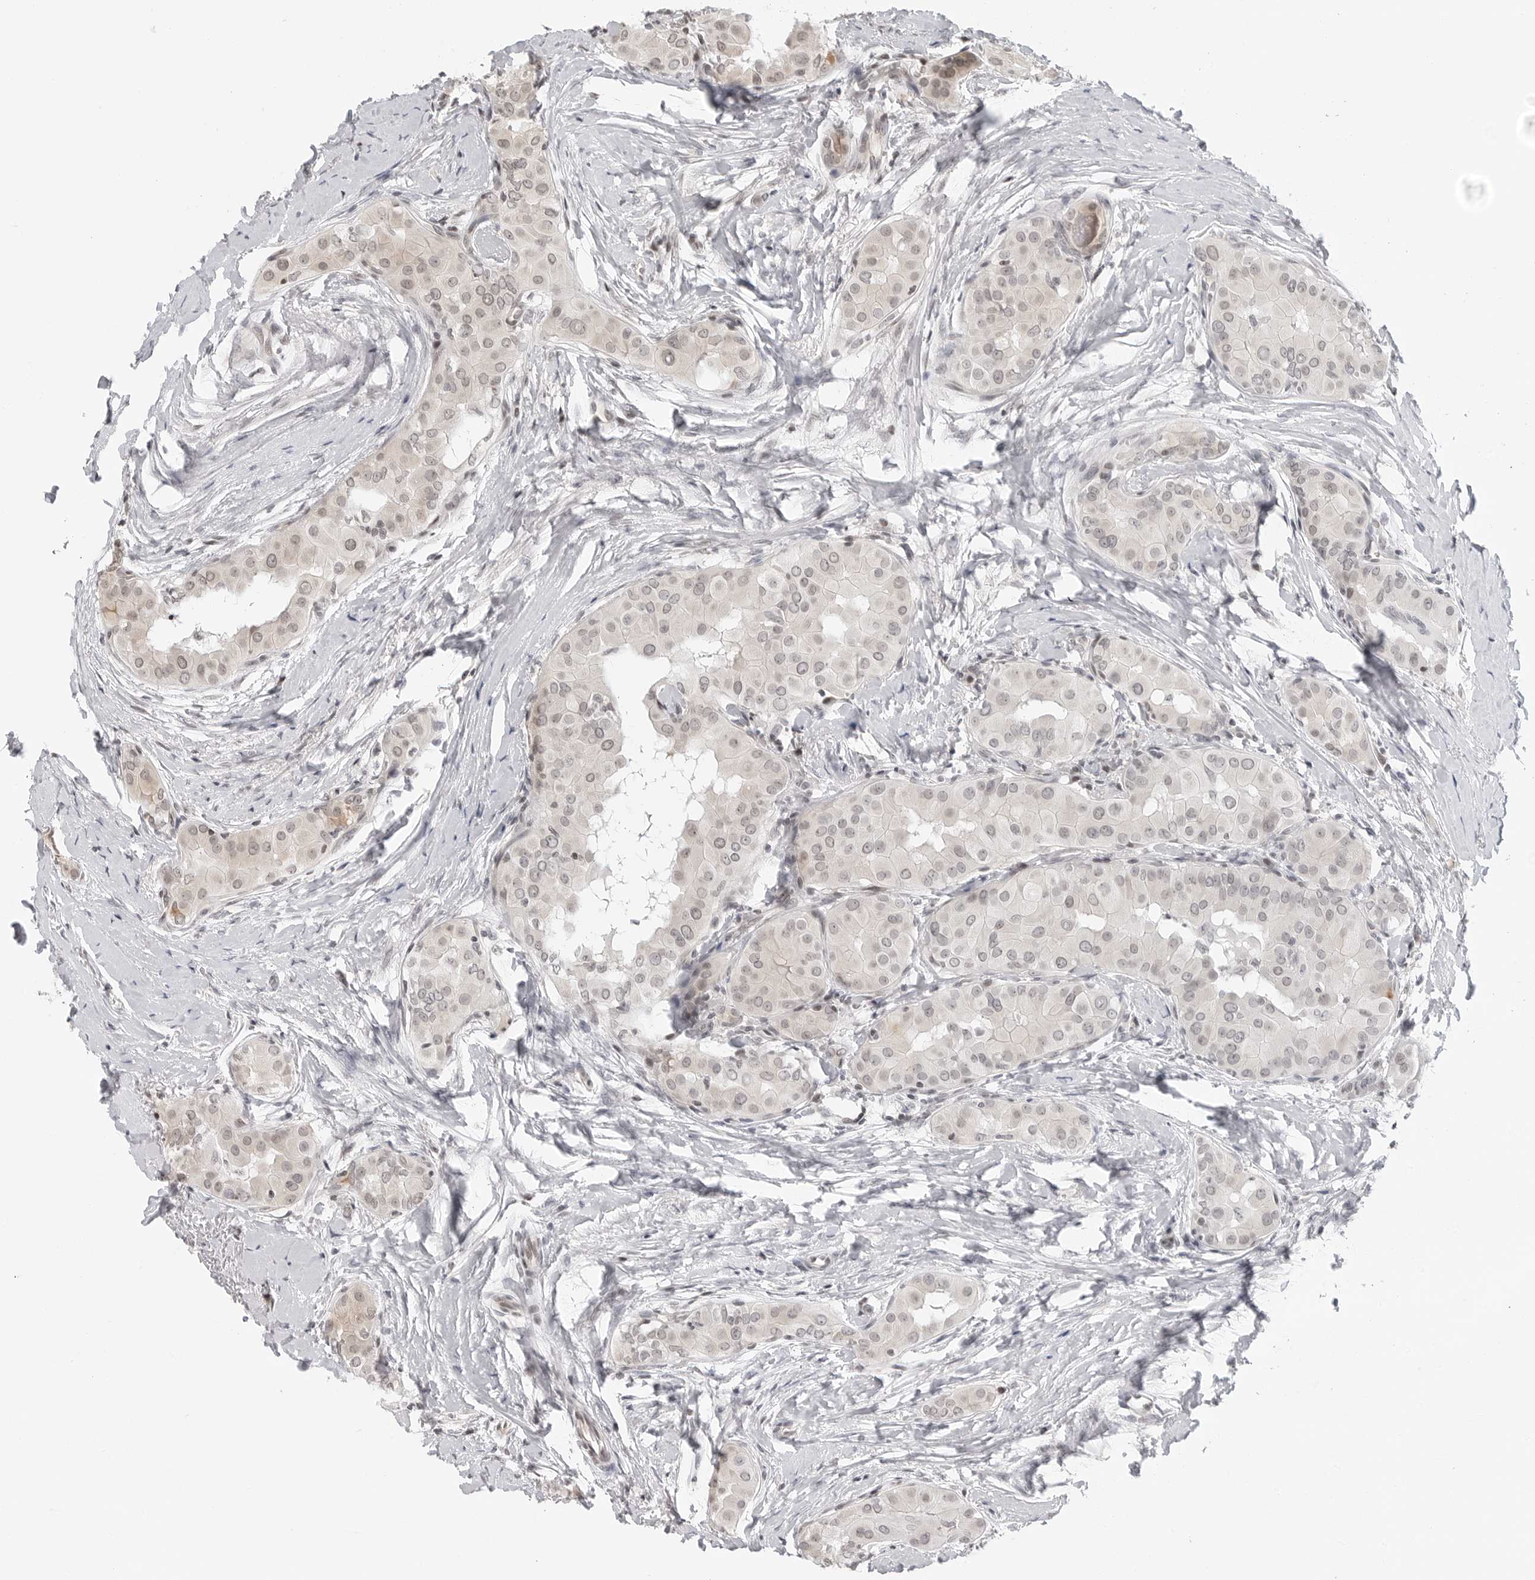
{"staining": {"intensity": "weak", "quantity": "<25%", "location": "nuclear"}, "tissue": "thyroid cancer", "cell_type": "Tumor cells", "image_type": "cancer", "snomed": [{"axis": "morphology", "description": "Papillary adenocarcinoma, NOS"}, {"axis": "topography", "description": "Thyroid gland"}], "caption": "Human thyroid cancer stained for a protein using IHC exhibits no positivity in tumor cells.", "gene": "C8orf33", "patient": {"sex": "male", "age": 33}}